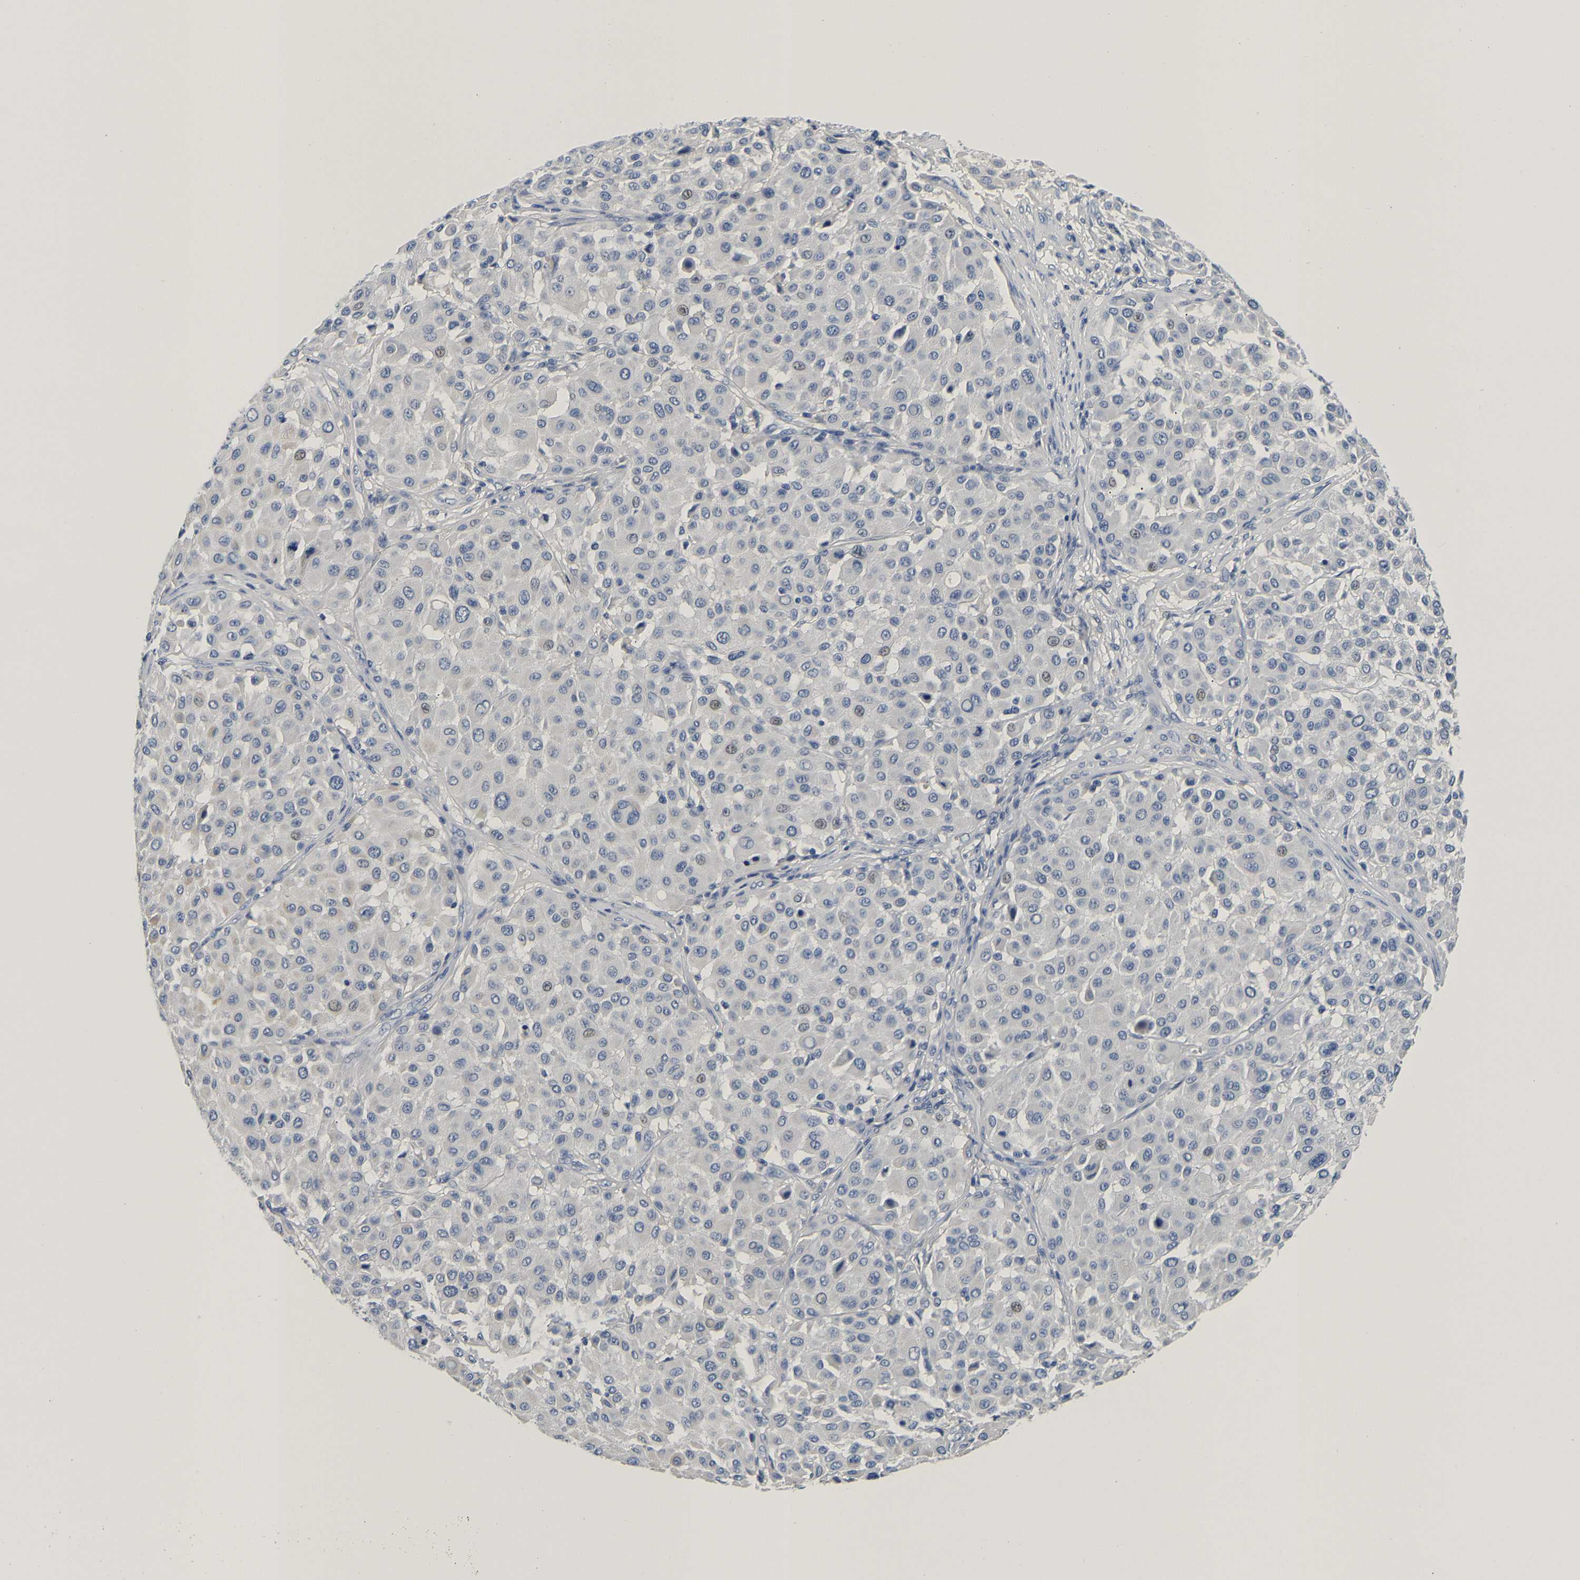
{"staining": {"intensity": "negative", "quantity": "none", "location": "none"}, "tissue": "melanoma", "cell_type": "Tumor cells", "image_type": "cancer", "snomed": [{"axis": "morphology", "description": "Malignant melanoma, Metastatic site"}, {"axis": "topography", "description": "Soft tissue"}], "caption": "Tumor cells show no significant protein staining in malignant melanoma (metastatic site).", "gene": "PCK2", "patient": {"sex": "male", "age": 41}}